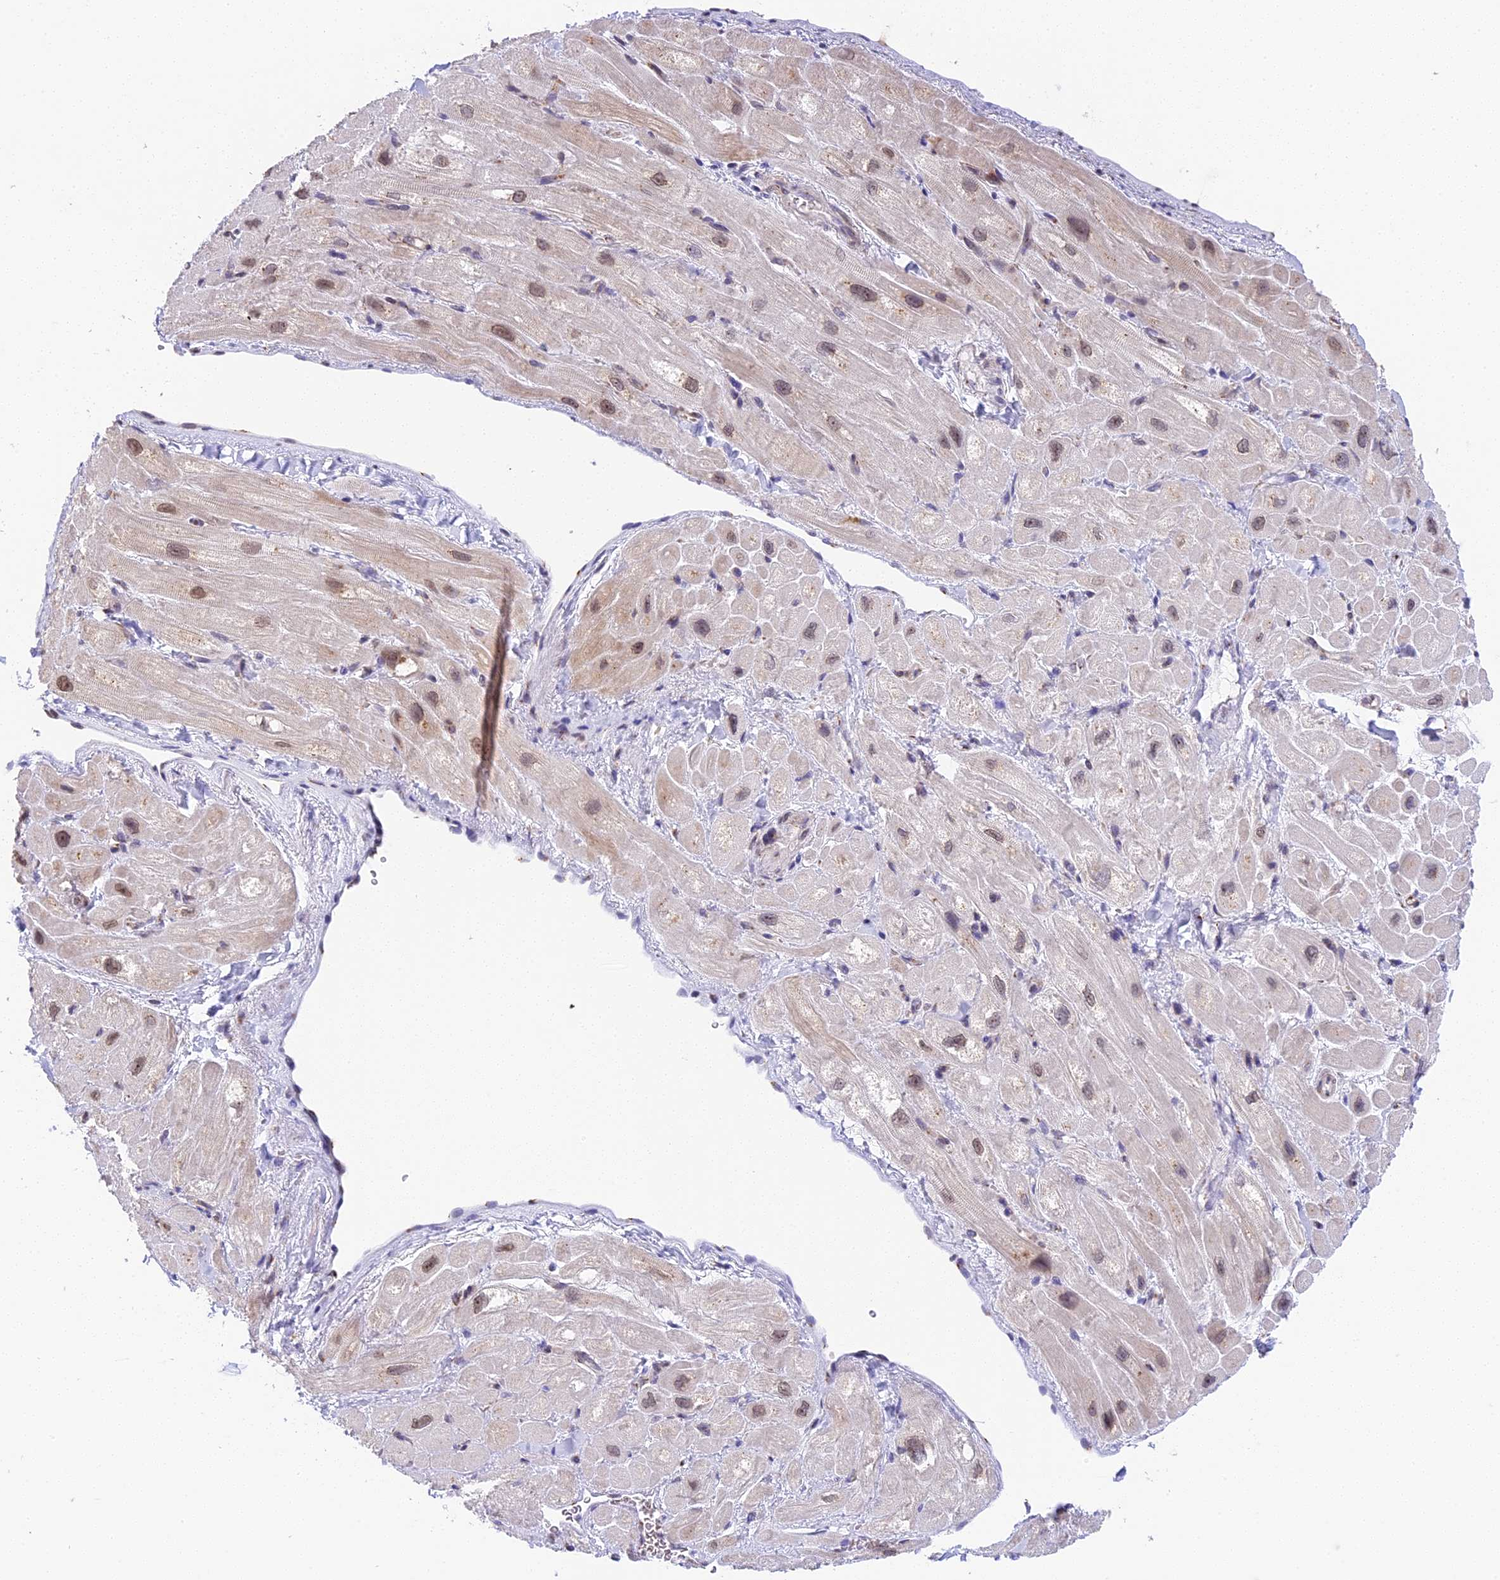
{"staining": {"intensity": "moderate", "quantity": "<25%", "location": "cytoplasmic/membranous,nuclear"}, "tissue": "heart muscle", "cell_type": "Cardiomyocytes", "image_type": "normal", "snomed": [{"axis": "morphology", "description": "Normal tissue, NOS"}, {"axis": "topography", "description": "Heart"}], "caption": "Protein staining of unremarkable heart muscle demonstrates moderate cytoplasmic/membranous,nuclear positivity in about <25% of cardiomyocytes. The staining was performed using DAB, with brown indicating positive protein expression. Nuclei are stained blue with hematoxylin.", "gene": "HEATR5B", "patient": {"sex": "male", "age": 65}}